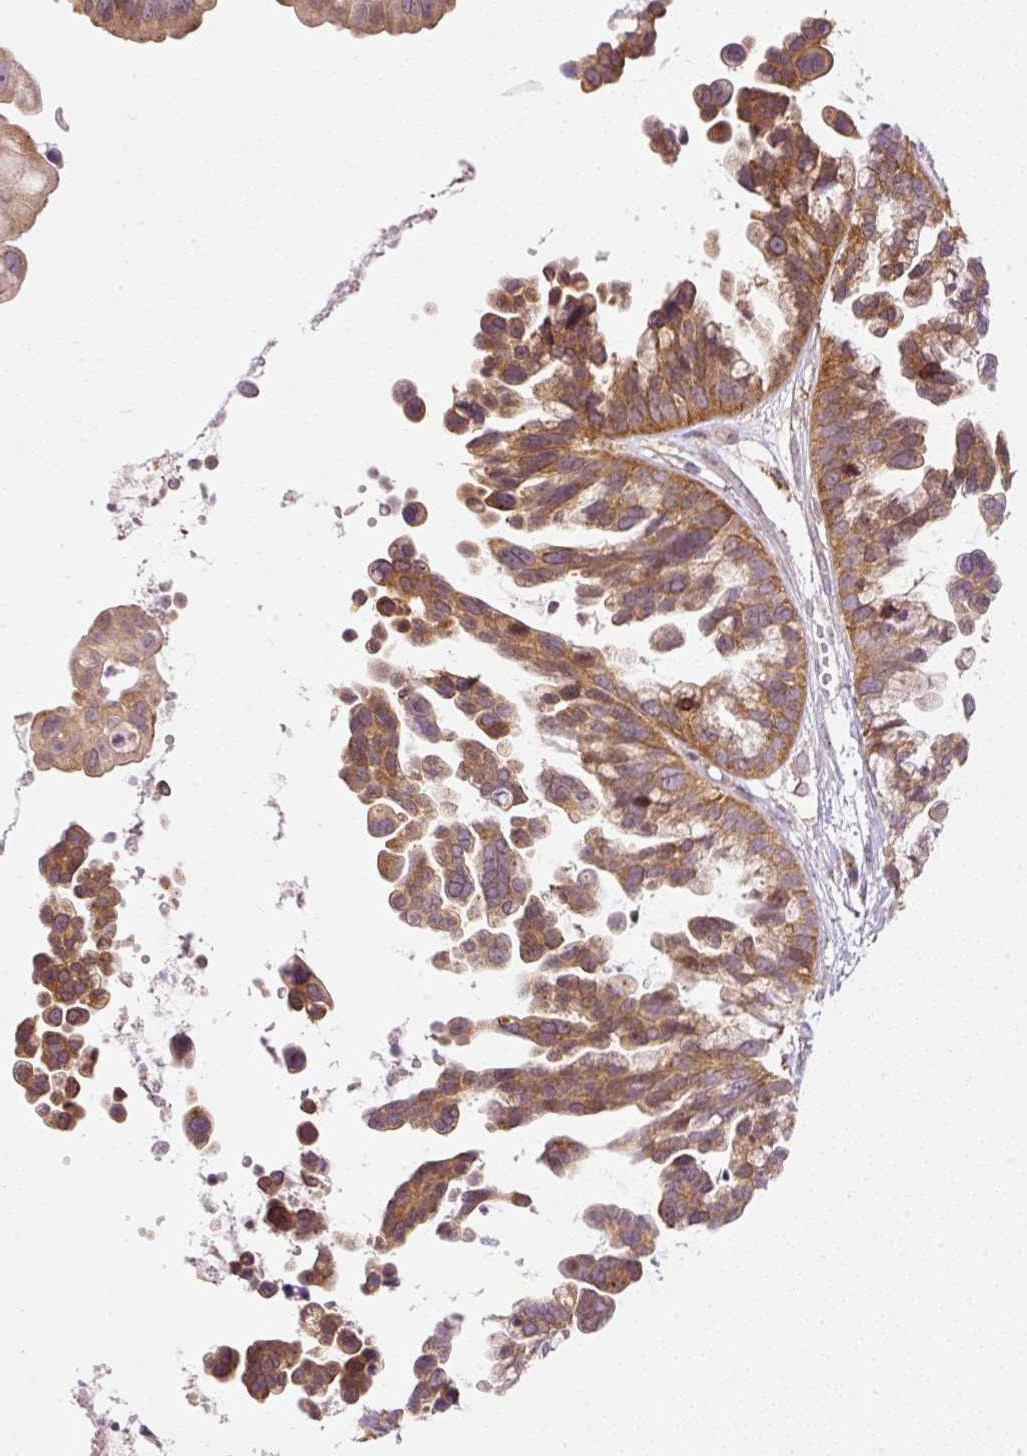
{"staining": {"intensity": "moderate", "quantity": ">75%", "location": "cytoplasmic/membranous"}, "tissue": "ovarian cancer", "cell_type": "Tumor cells", "image_type": "cancer", "snomed": [{"axis": "morphology", "description": "Cystadenocarcinoma, serous, NOS"}, {"axis": "topography", "description": "Ovary"}], "caption": "Moderate cytoplasmic/membranous positivity is seen in about >75% of tumor cells in ovarian cancer.", "gene": "MZT2B", "patient": {"sex": "female", "age": 56}}